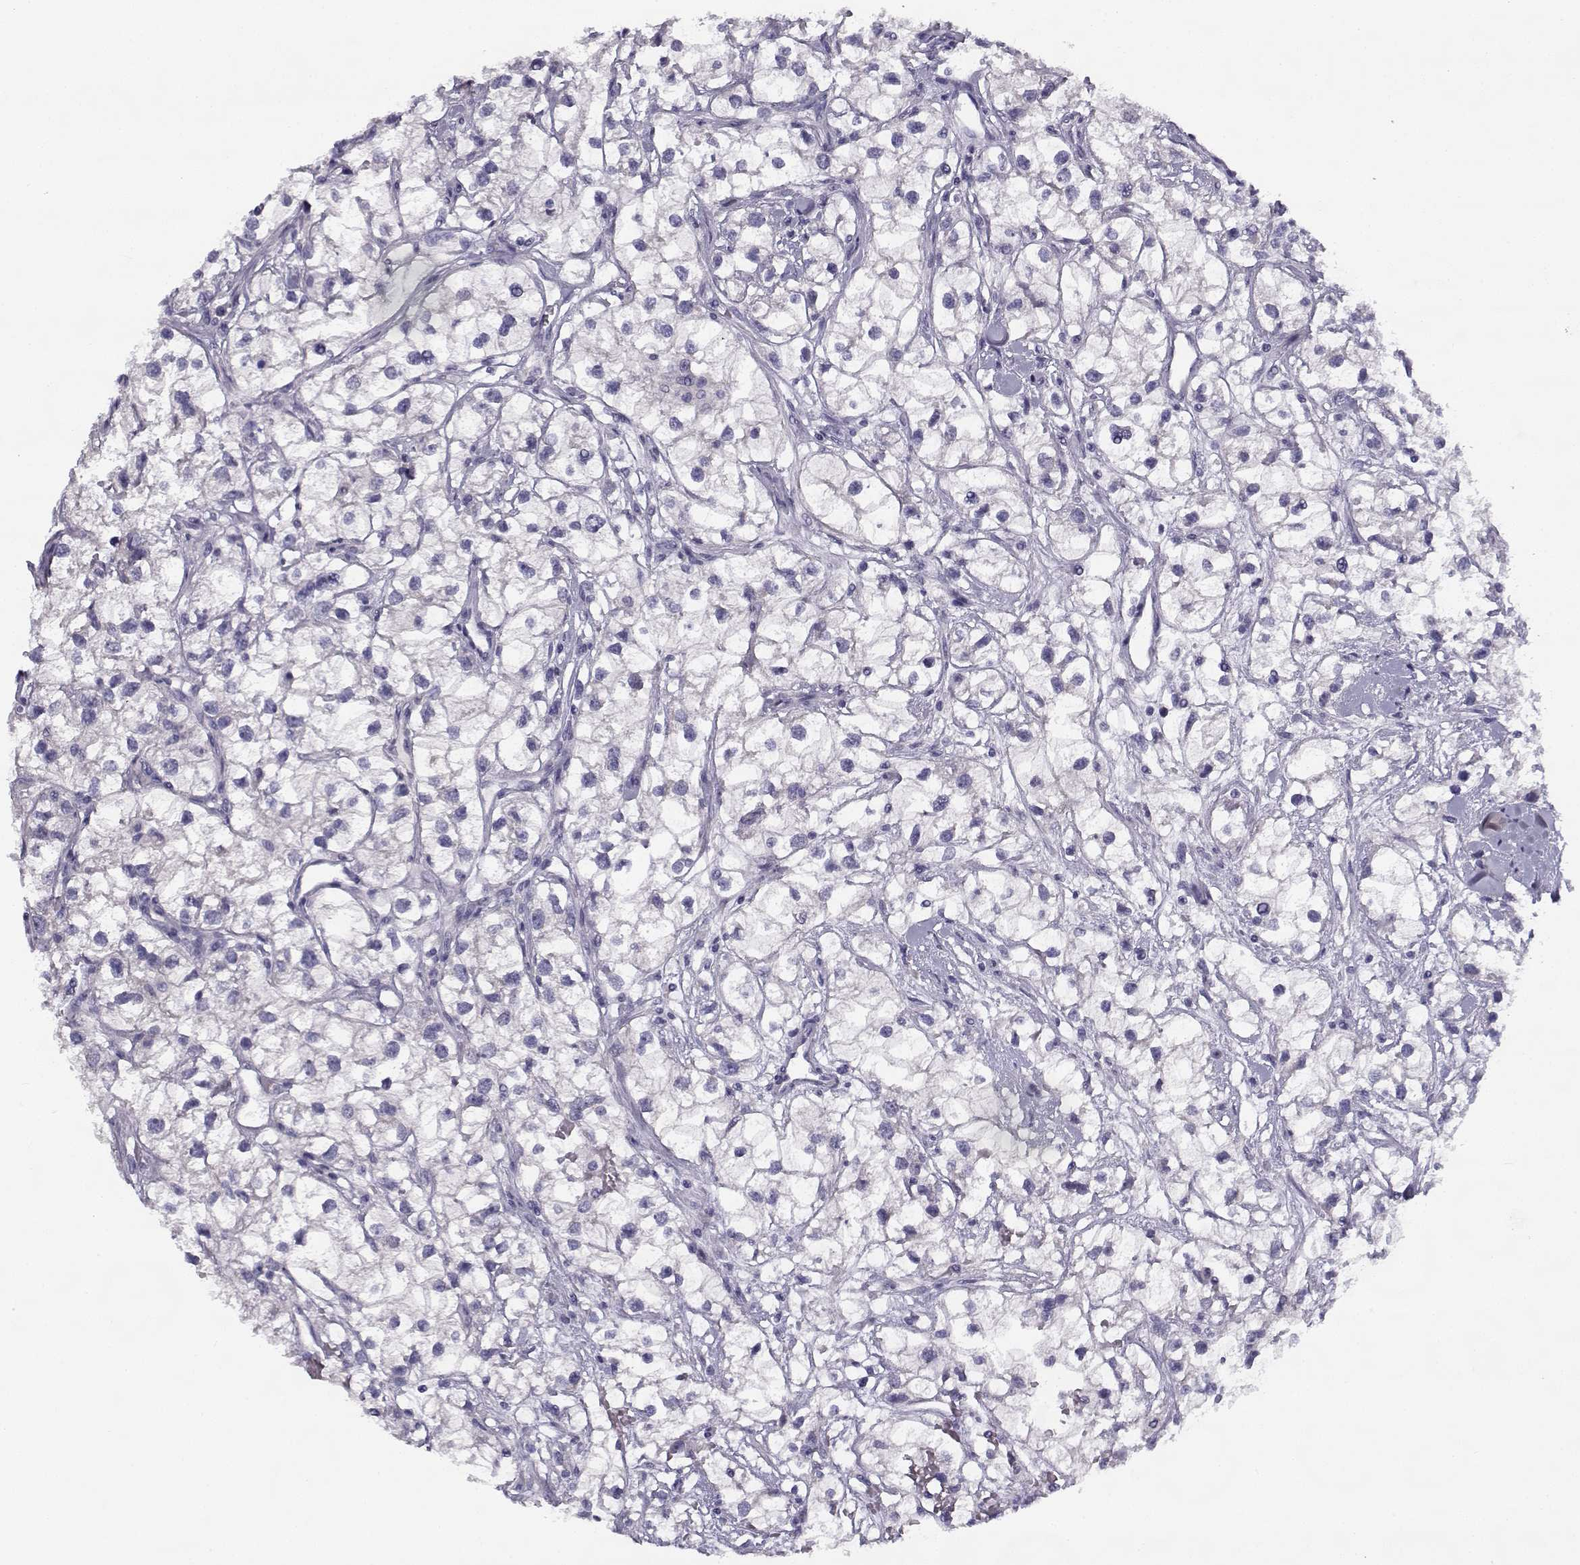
{"staining": {"intensity": "negative", "quantity": "none", "location": "none"}, "tissue": "renal cancer", "cell_type": "Tumor cells", "image_type": "cancer", "snomed": [{"axis": "morphology", "description": "Adenocarcinoma, NOS"}, {"axis": "topography", "description": "Kidney"}], "caption": "This histopathology image is of renal cancer (adenocarcinoma) stained with immunohistochemistry (IHC) to label a protein in brown with the nuclei are counter-stained blue. There is no staining in tumor cells.", "gene": "CREB3L3", "patient": {"sex": "male", "age": 59}}